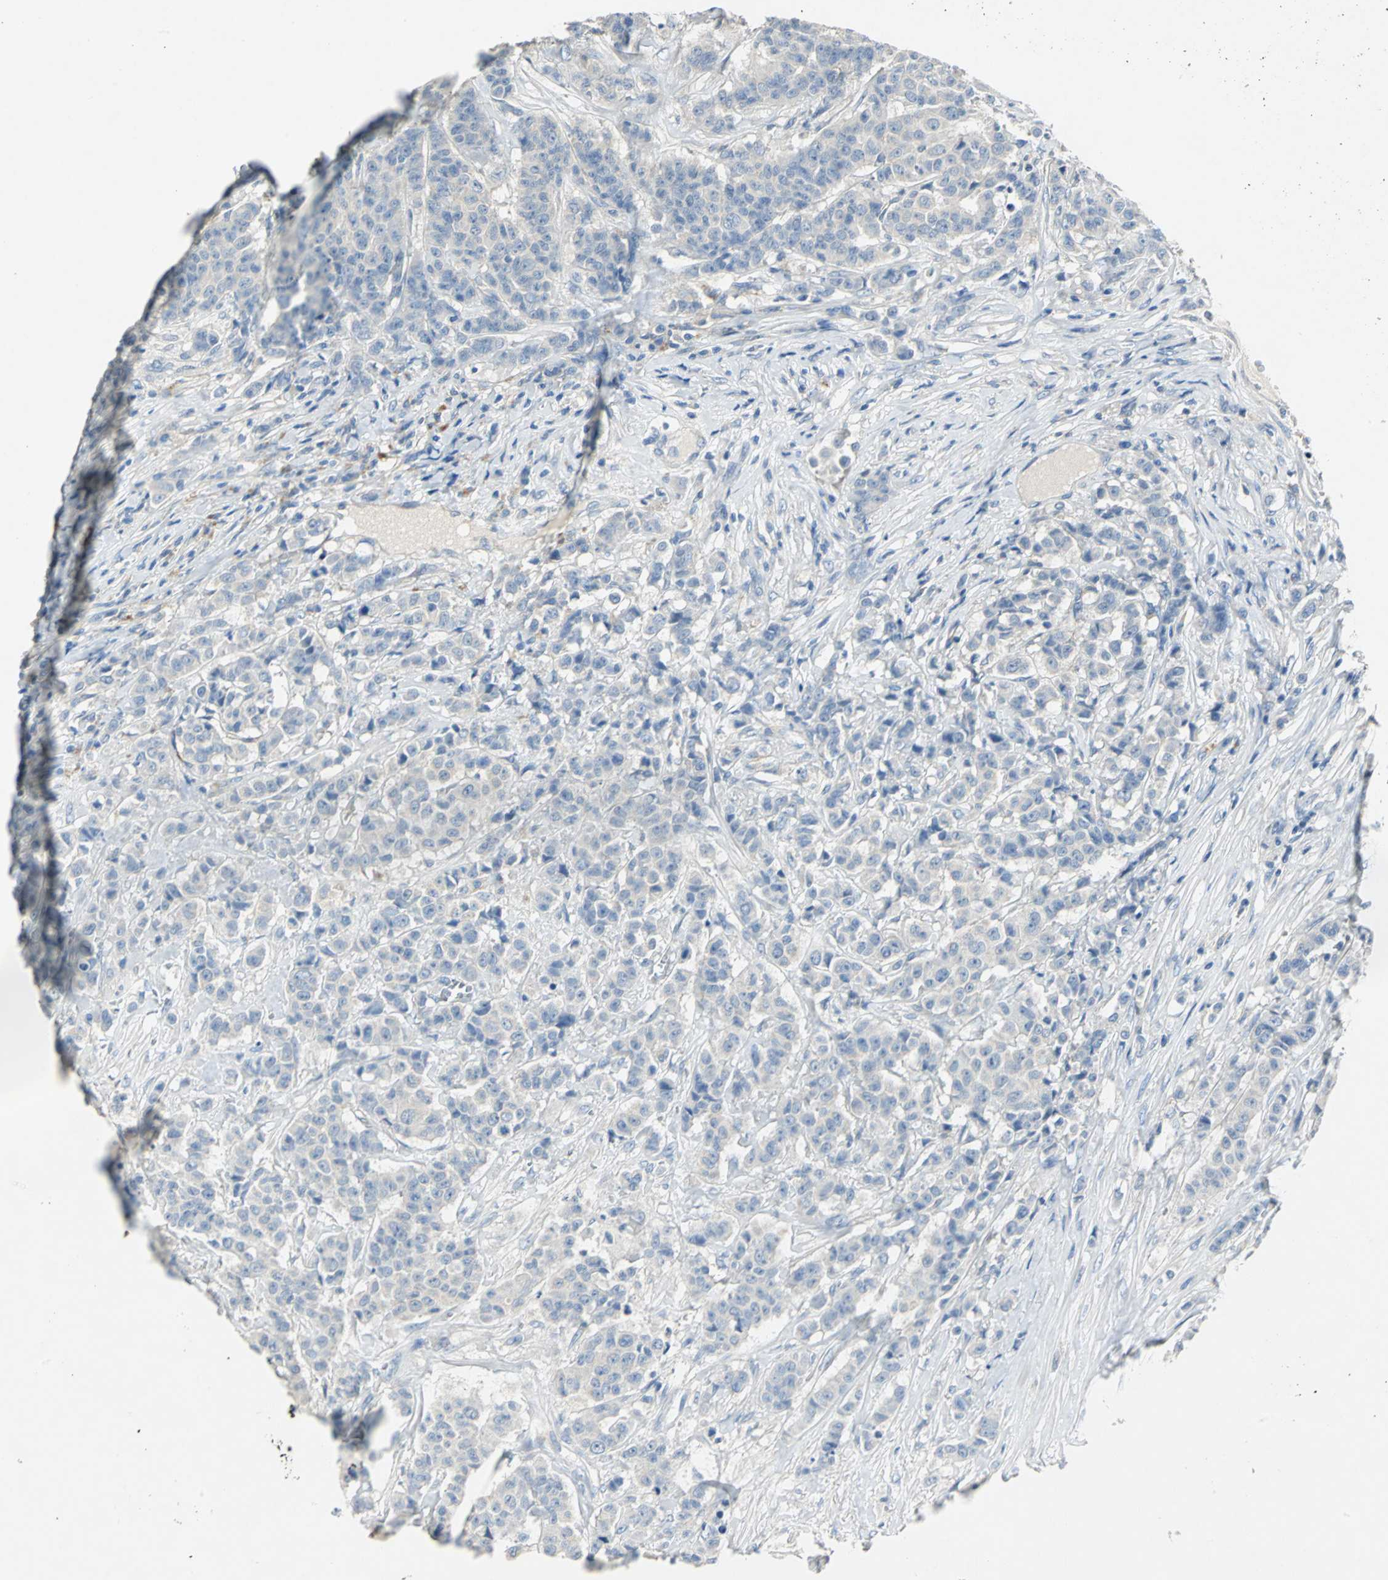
{"staining": {"intensity": "negative", "quantity": "none", "location": "none"}, "tissue": "breast cancer", "cell_type": "Tumor cells", "image_type": "cancer", "snomed": [{"axis": "morphology", "description": "Duct carcinoma"}, {"axis": "topography", "description": "Breast"}], "caption": "Immunohistochemistry of invasive ductal carcinoma (breast) exhibits no positivity in tumor cells.", "gene": "EFNB3", "patient": {"sex": "female", "age": 40}}